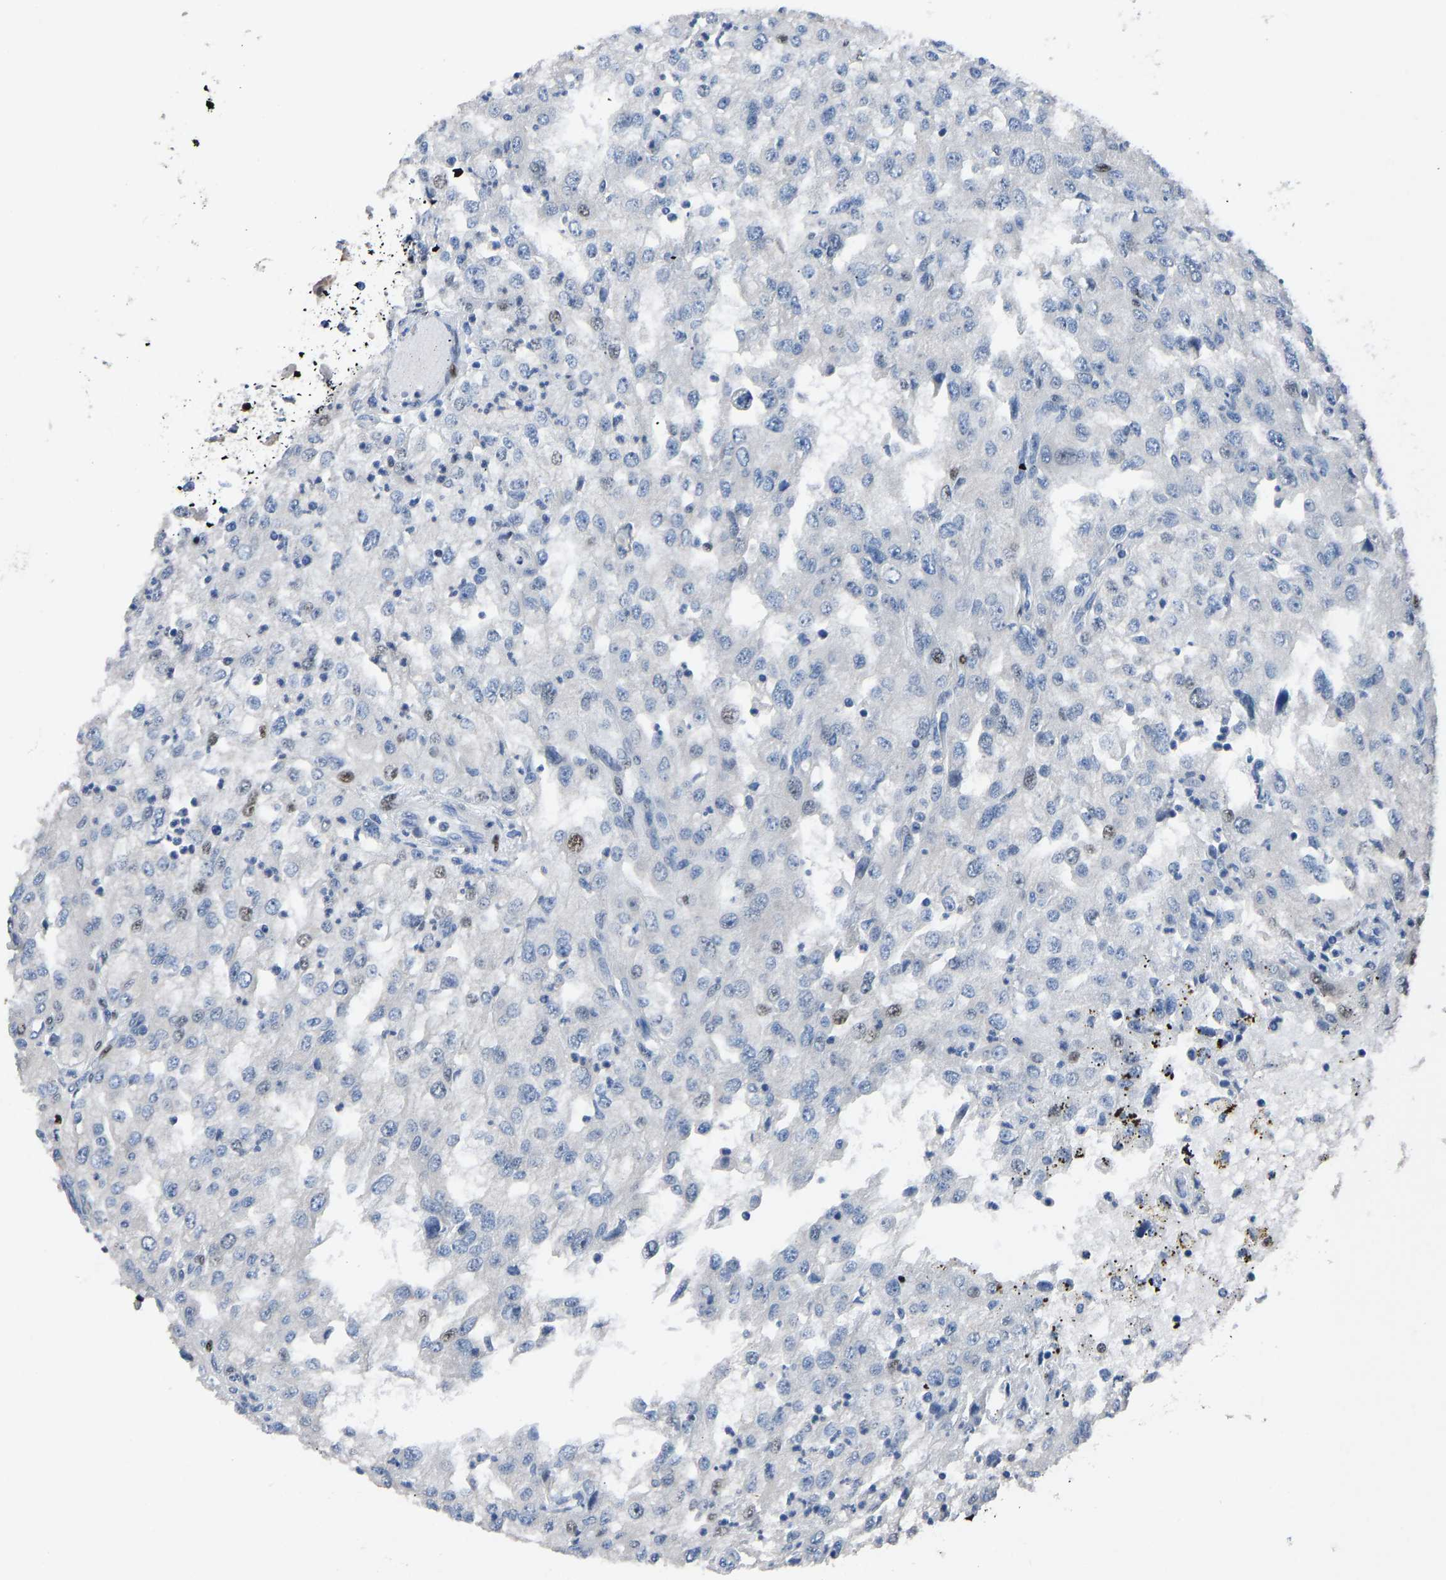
{"staining": {"intensity": "weak", "quantity": "<25%", "location": "nuclear"}, "tissue": "renal cancer", "cell_type": "Tumor cells", "image_type": "cancer", "snomed": [{"axis": "morphology", "description": "Adenocarcinoma, NOS"}, {"axis": "topography", "description": "Kidney"}], "caption": "DAB immunohistochemical staining of human renal cancer exhibits no significant positivity in tumor cells.", "gene": "EGR1", "patient": {"sex": "female", "age": 54}}